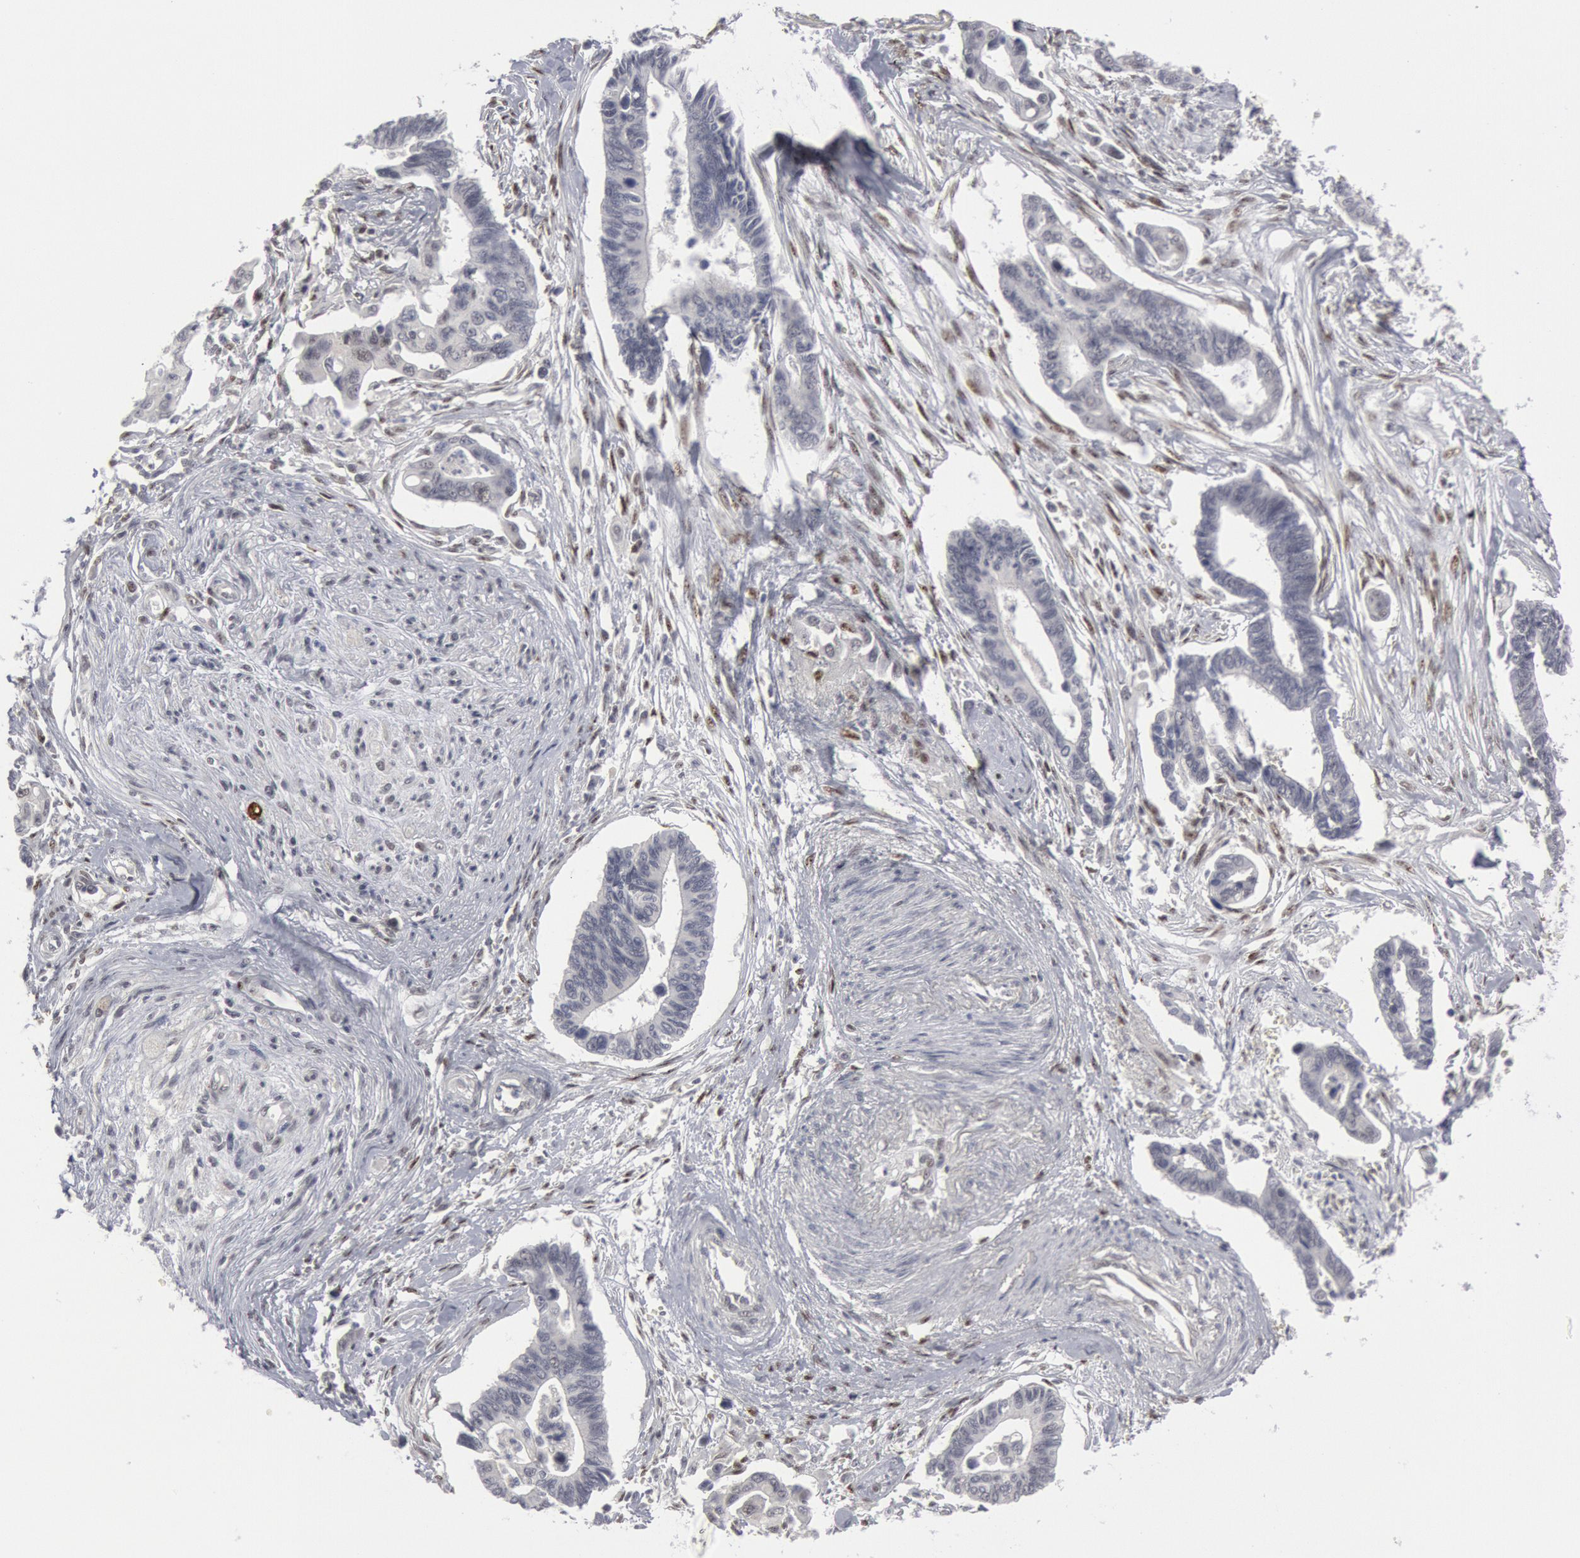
{"staining": {"intensity": "negative", "quantity": "none", "location": "none"}, "tissue": "pancreatic cancer", "cell_type": "Tumor cells", "image_type": "cancer", "snomed": [{"axis": "morphology", "description": "Adenocarcinoma, NOS"}, {"axis": "topography", "description": "Pancreas"}], "caption": "Immunohistochemical staining of pancreatic cancer displays no significant staining in tumor cells.", "gene": "FOXO1", "patient": {"sex": "female", "age": 70}}